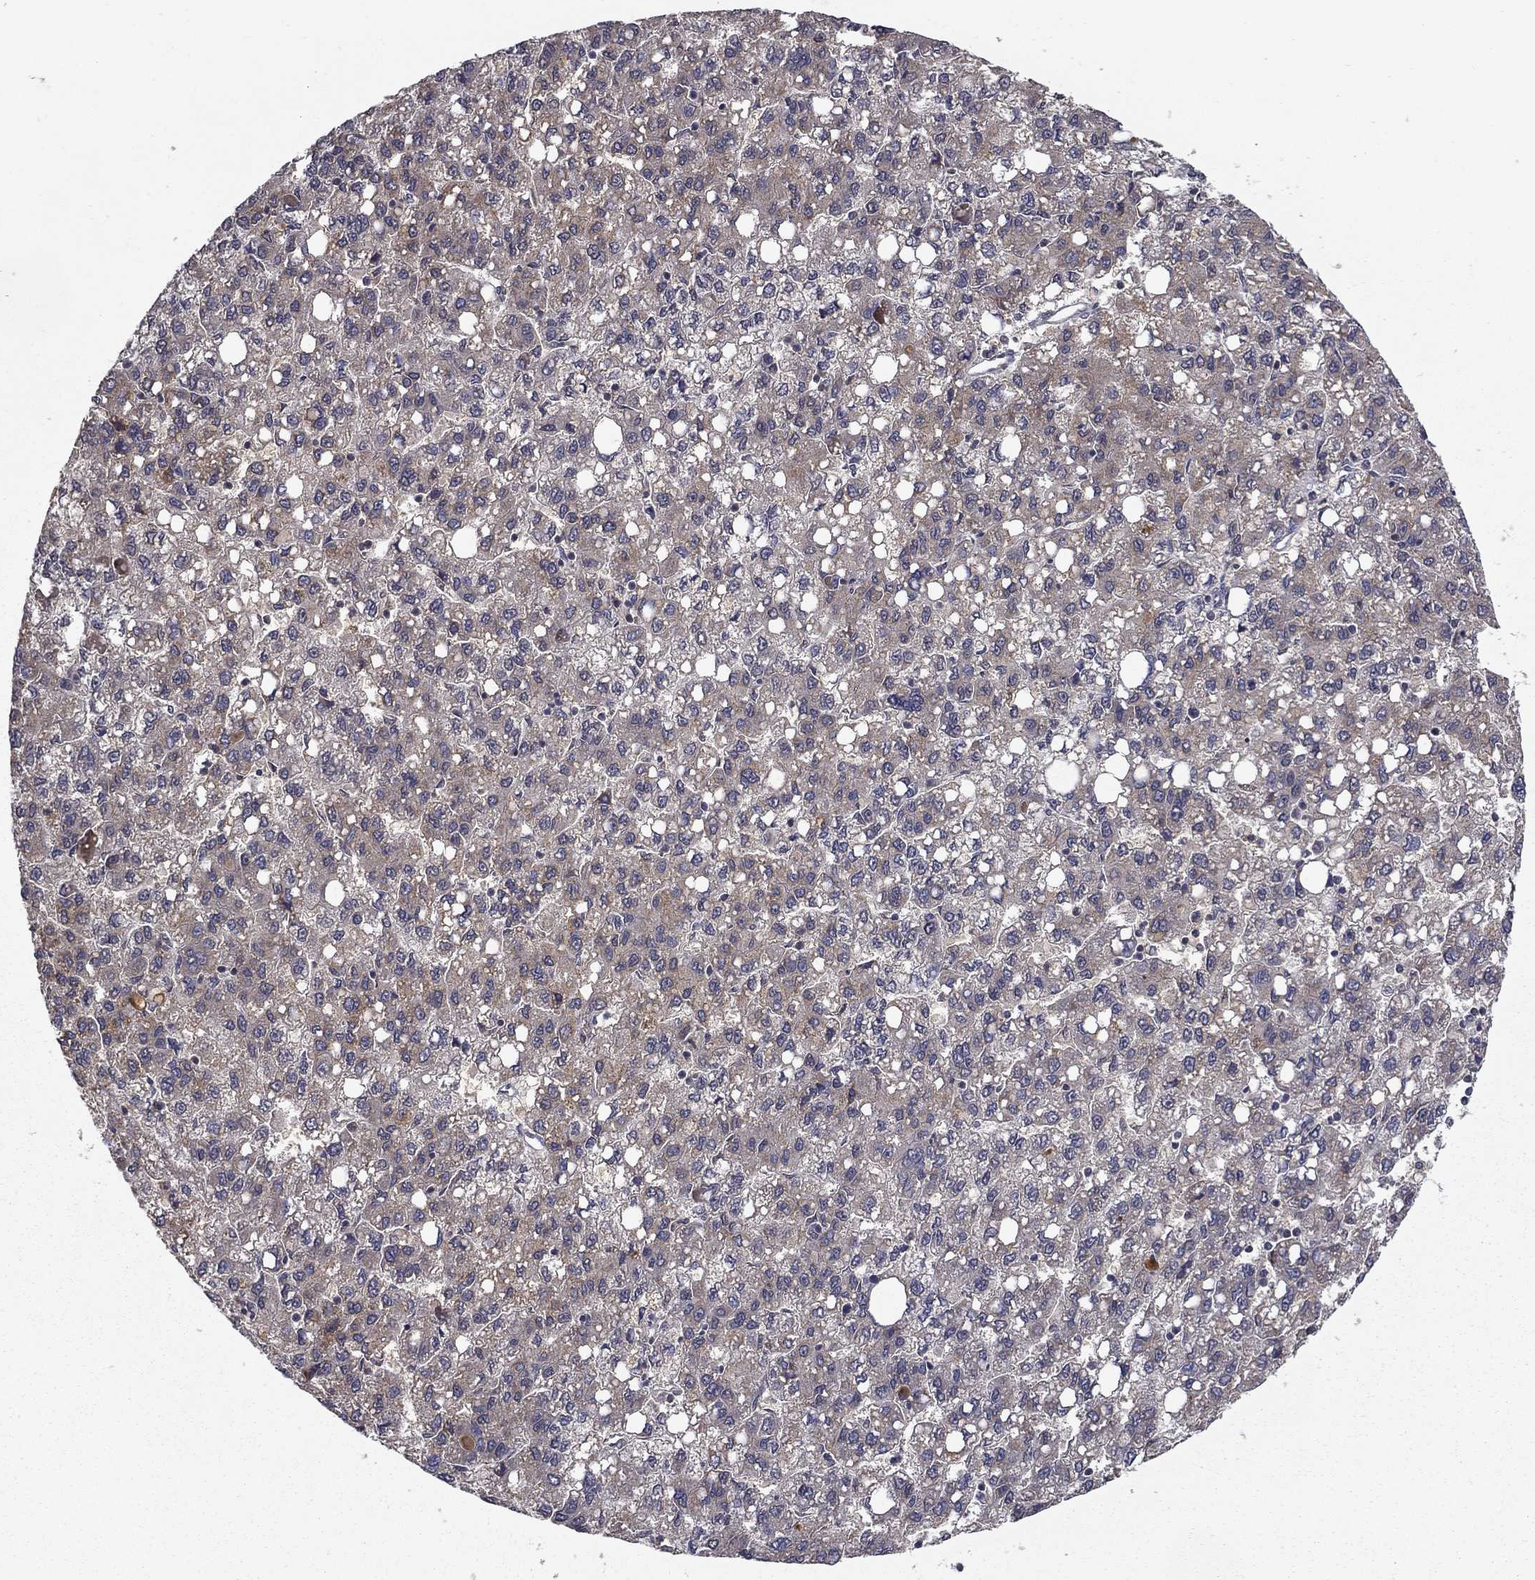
{"staining": {"intensity": "weak", "quantity": "<25%", "location": "cytoplasmic/membranous"}, "tissue": "liver cancer", "cell_type": "Tumor cells", "image_type": "cancer", "snomed": [{"axis": "morphology", "description": "Carcinoma, Hepatocellular, NOS"}, {"axis": "topography", "description": "Liver"}], "caption": "Tumor cells show no significant positivity in hepatocellular carcinoma (liver).", "gene": "SLC2A13", "patient": {"sex": "female", "age": 82}}